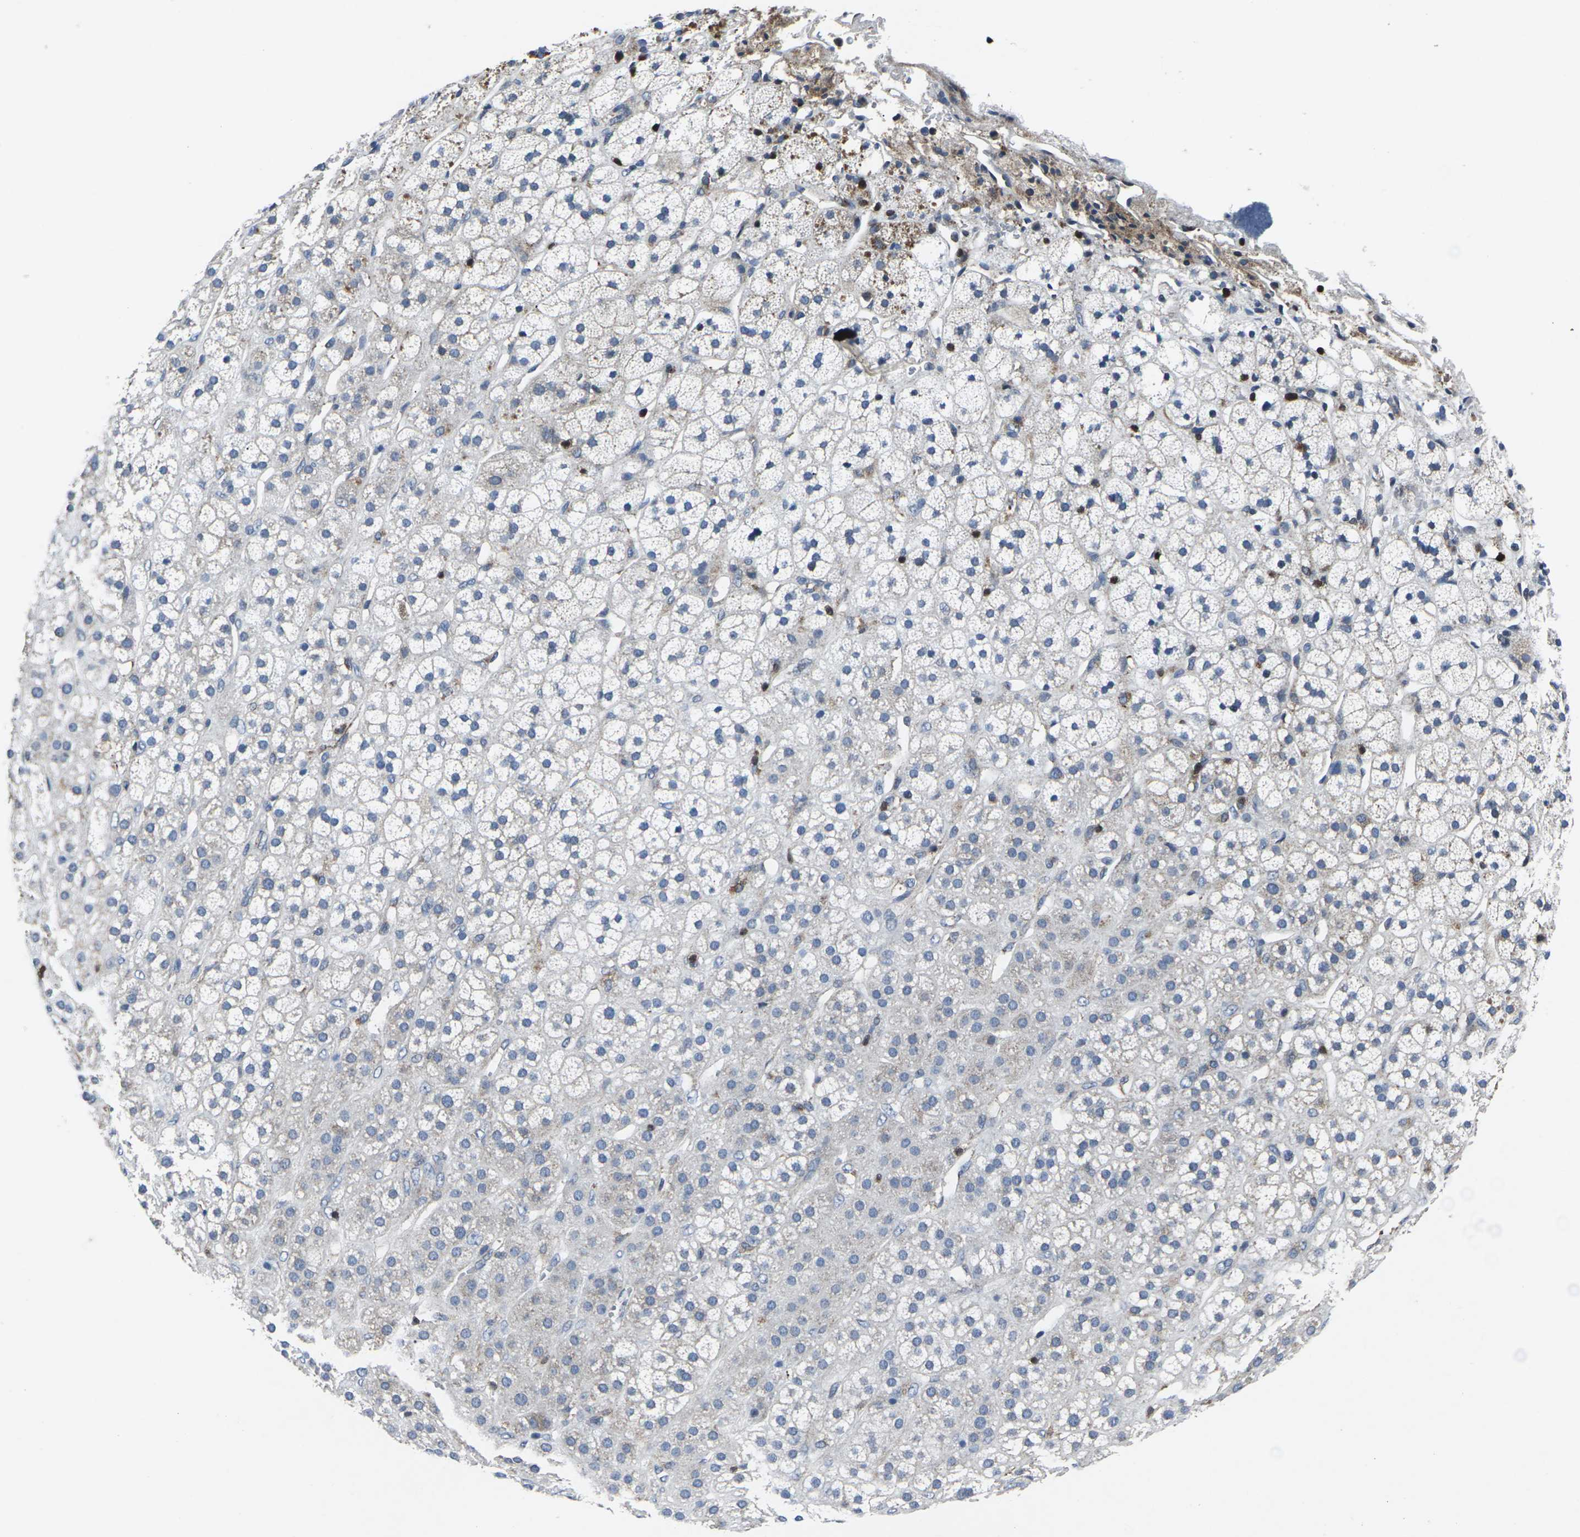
{"staining": {"intensity": "moderate", "quantity": "25%-75%", "location": "cytoplasmic/membranous"}, "tissue": "adrenal gland", "cell_type": "Glandular cells", "image_type": "normal", "snomed": [{"axis": "morphology", "description": "Normal tissue, NOS"}, {"axis": "topography", "description": "Adrenal gland"}], "caption": "Immunohistochemical staining of benign human adrenal gland reveals moderate cytoplasmic/membranous protein expression in about 25%-75% of glandular cells. Using DAB (brown) and hematoxylin (blue) stains, captured at high magnification using brightfield microscopy.", "gene": "STAT4", "patient": {"sex": "male", "age": 56}}